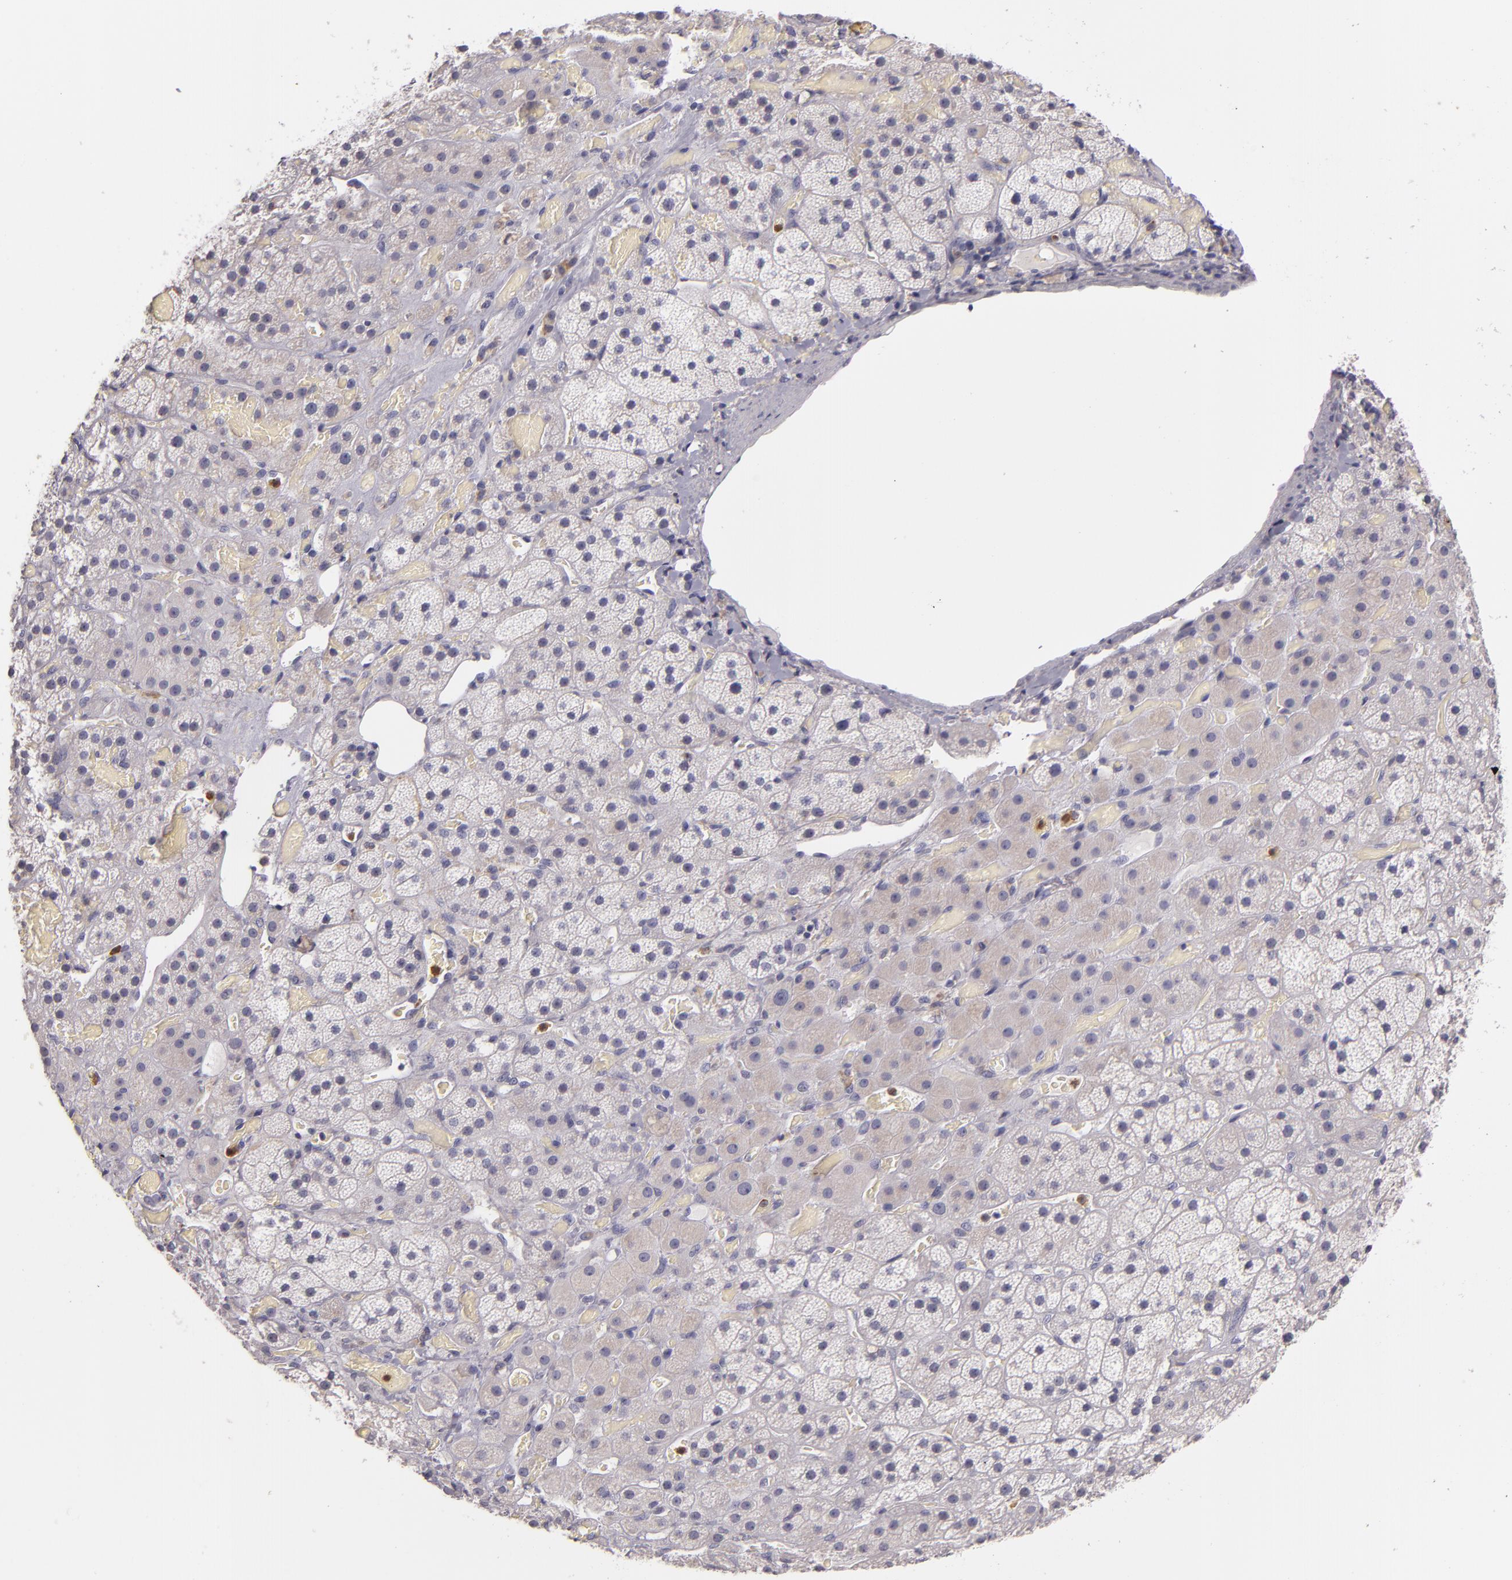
{"staining": {"intensity": "weak", "quantity": "<25%", "location": "cytoplasmic/membranous"}, "tissue": "adrenal gland", "cell_type": "Glandular cells", "image_type": "normal", "snomed": [{"axis": "morphology", "description": "Normal tissue, NOS"}, {"axis": "topography", "description": "Adrenal gland"}], "caption": "There is no significant staining in glandular cells of adrenal gland. The staining was performed using DAB (3,3'-diaminobenzidine) to visualize the protein expression in brown, while the nuclei were stained in blue with hematoxylin (Magnification: 20x).", "gene": "TLR8", "patient": {"sex": "male", "age": 57}}